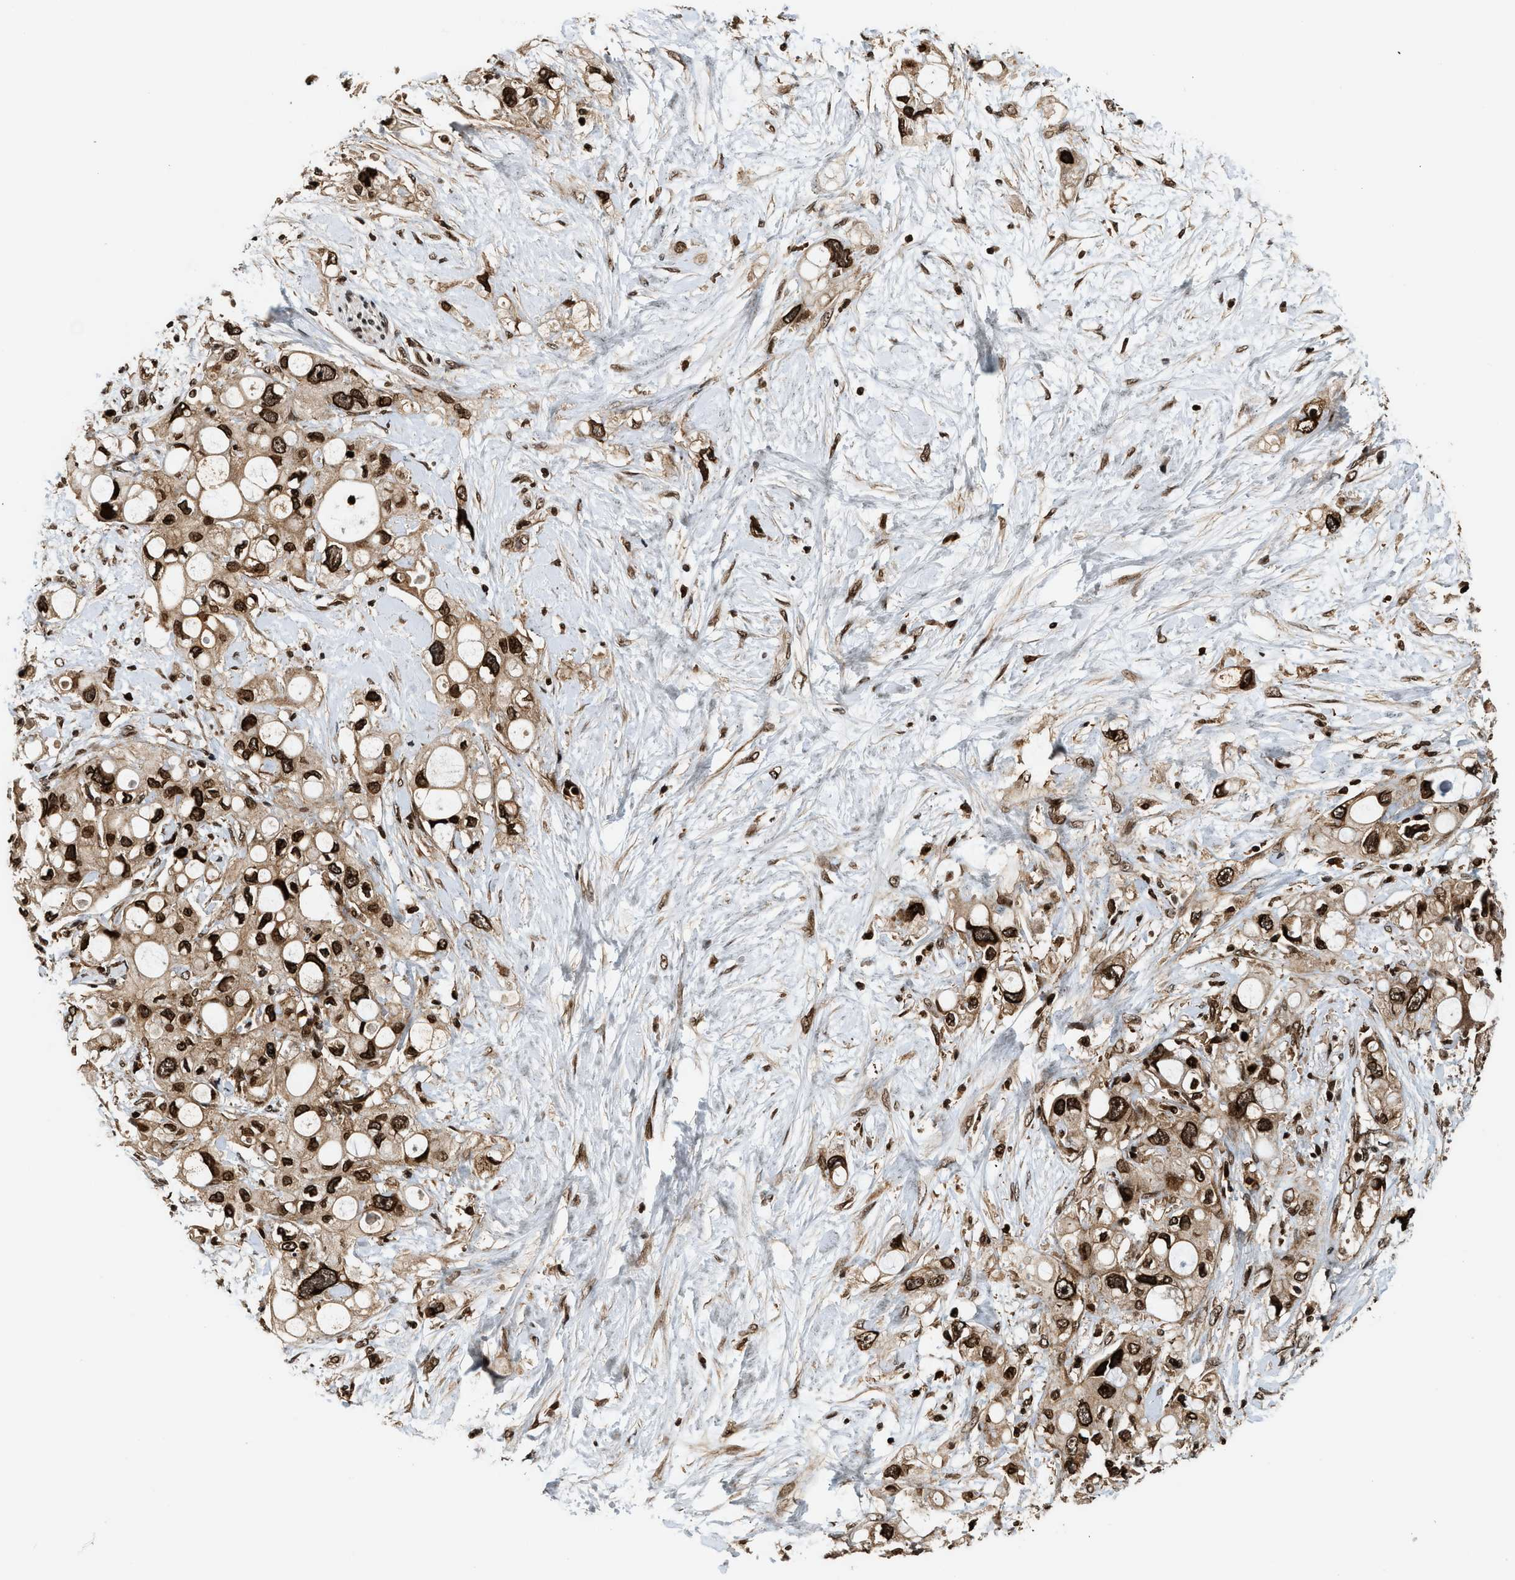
{"staining": {"intensity": "strong", "quantity": ">75%", "location": "cytoplasmic/membranous,nuclear"}, "tissue": "pancreatic cancer", "cell_type": "Tumor cells", "image_type": "cancer", "snomed": [{"axis": "morphology", "description": "Adenocarcinoma, NOS"}, {"axis": "topography", "description": "Pancreas"}], "caption": "Adenocarcinoma (pancreatic) tissue displays strong cytoplasmic/membranous and nuclear positivity in approximately >75% of tumor cells, visualized by immunohistochemistry.", "gene": "MDM2", "patient": {"sex": "female", "age": 56}}